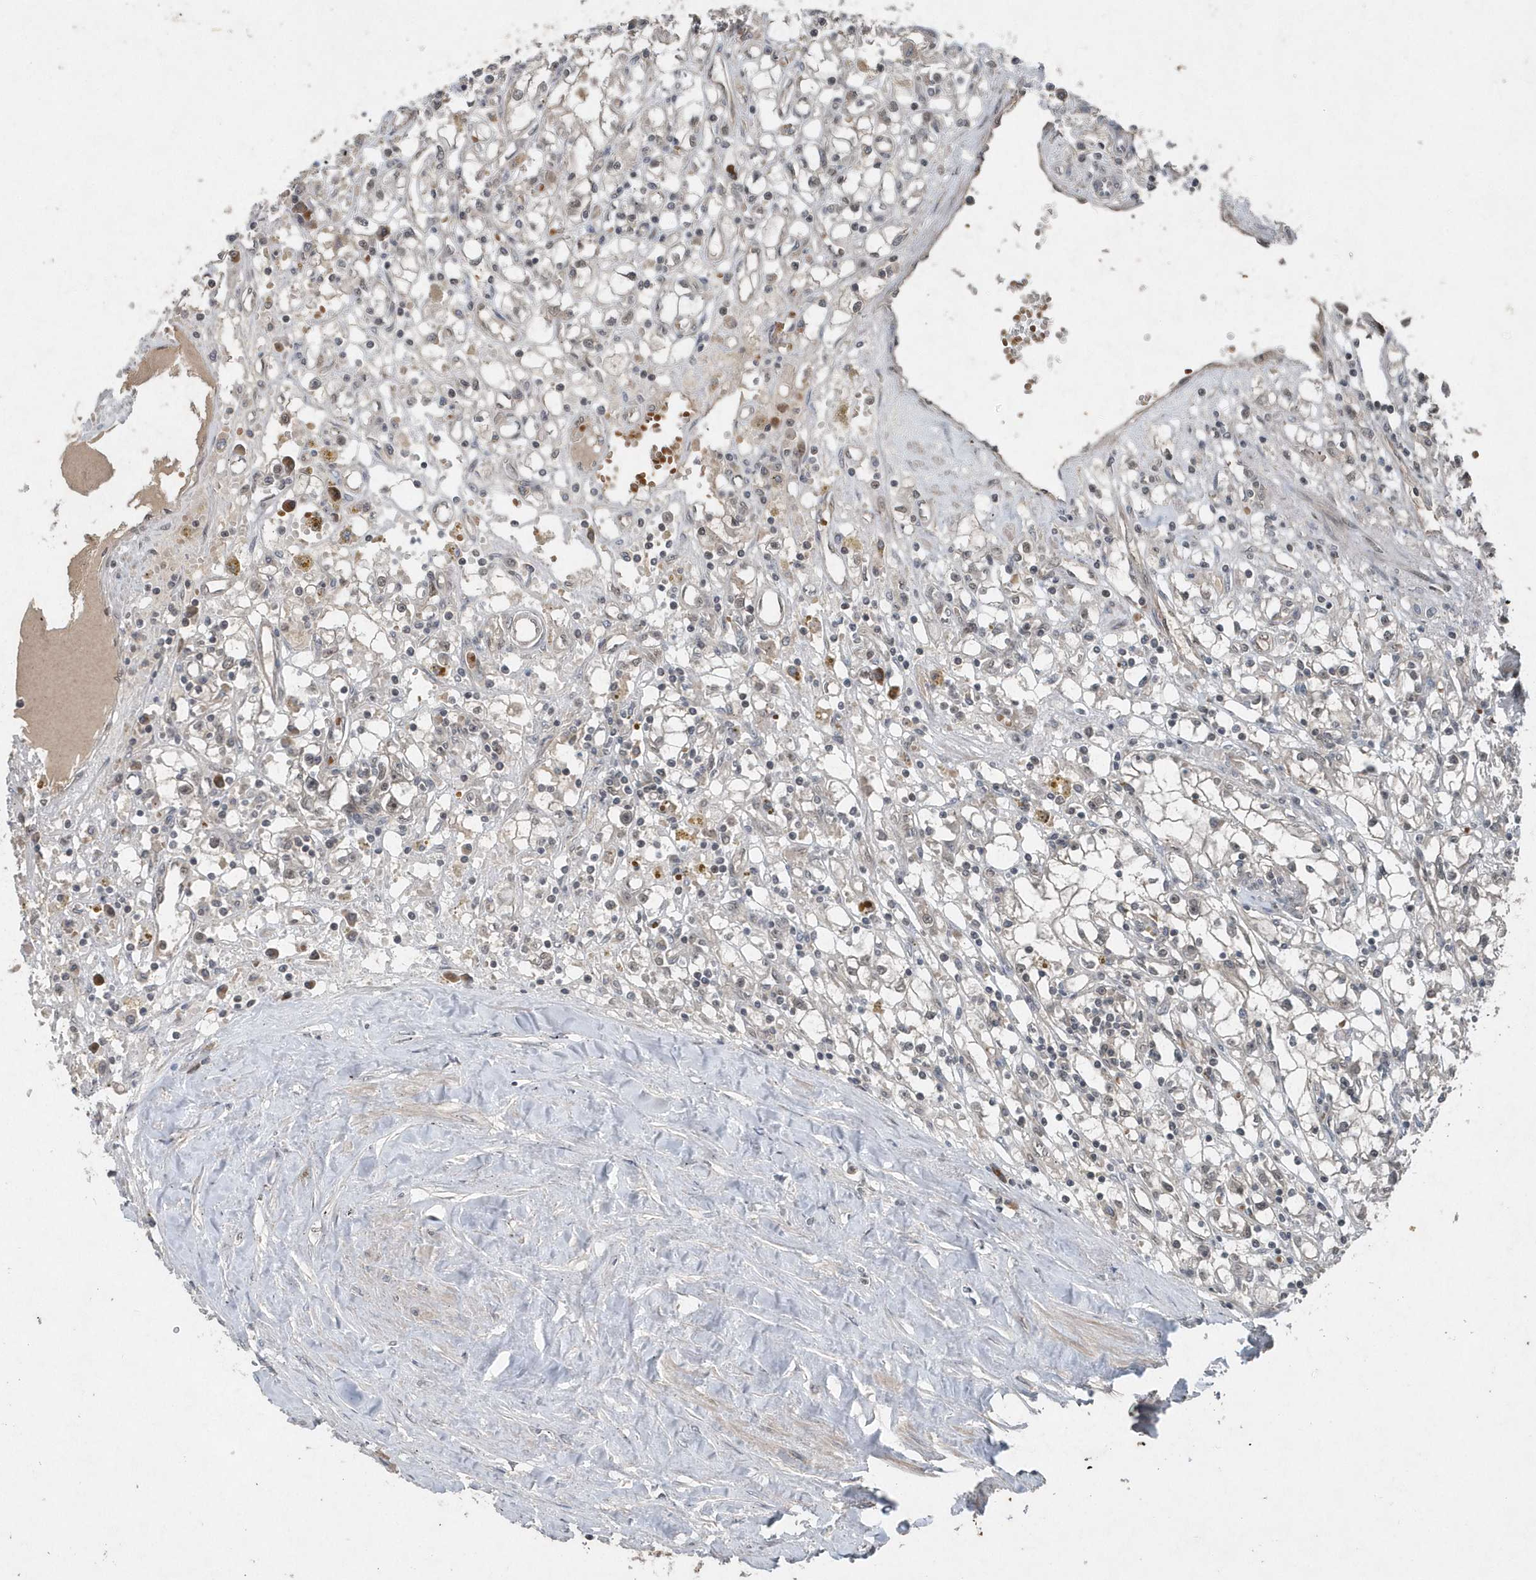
{"staining": {"intensity": "negative", "quantity": "none", "location": "none"}, "tissue": "renal cancer", "cell_type": "Tumor cells", "image_type": "cancer", "snomed": [{"axis": "morphology", "description": "Adenocarcinoma, NOS"}, {"axis": "topography", "description": "Kidney"}], "caption": "Human renal cancer (adenocarcinoma) stained for a protein using IHC reveals no positivity in tumor cells.", "gene": "QTRT2", "patient": {"sex": "male", "age": 56}}